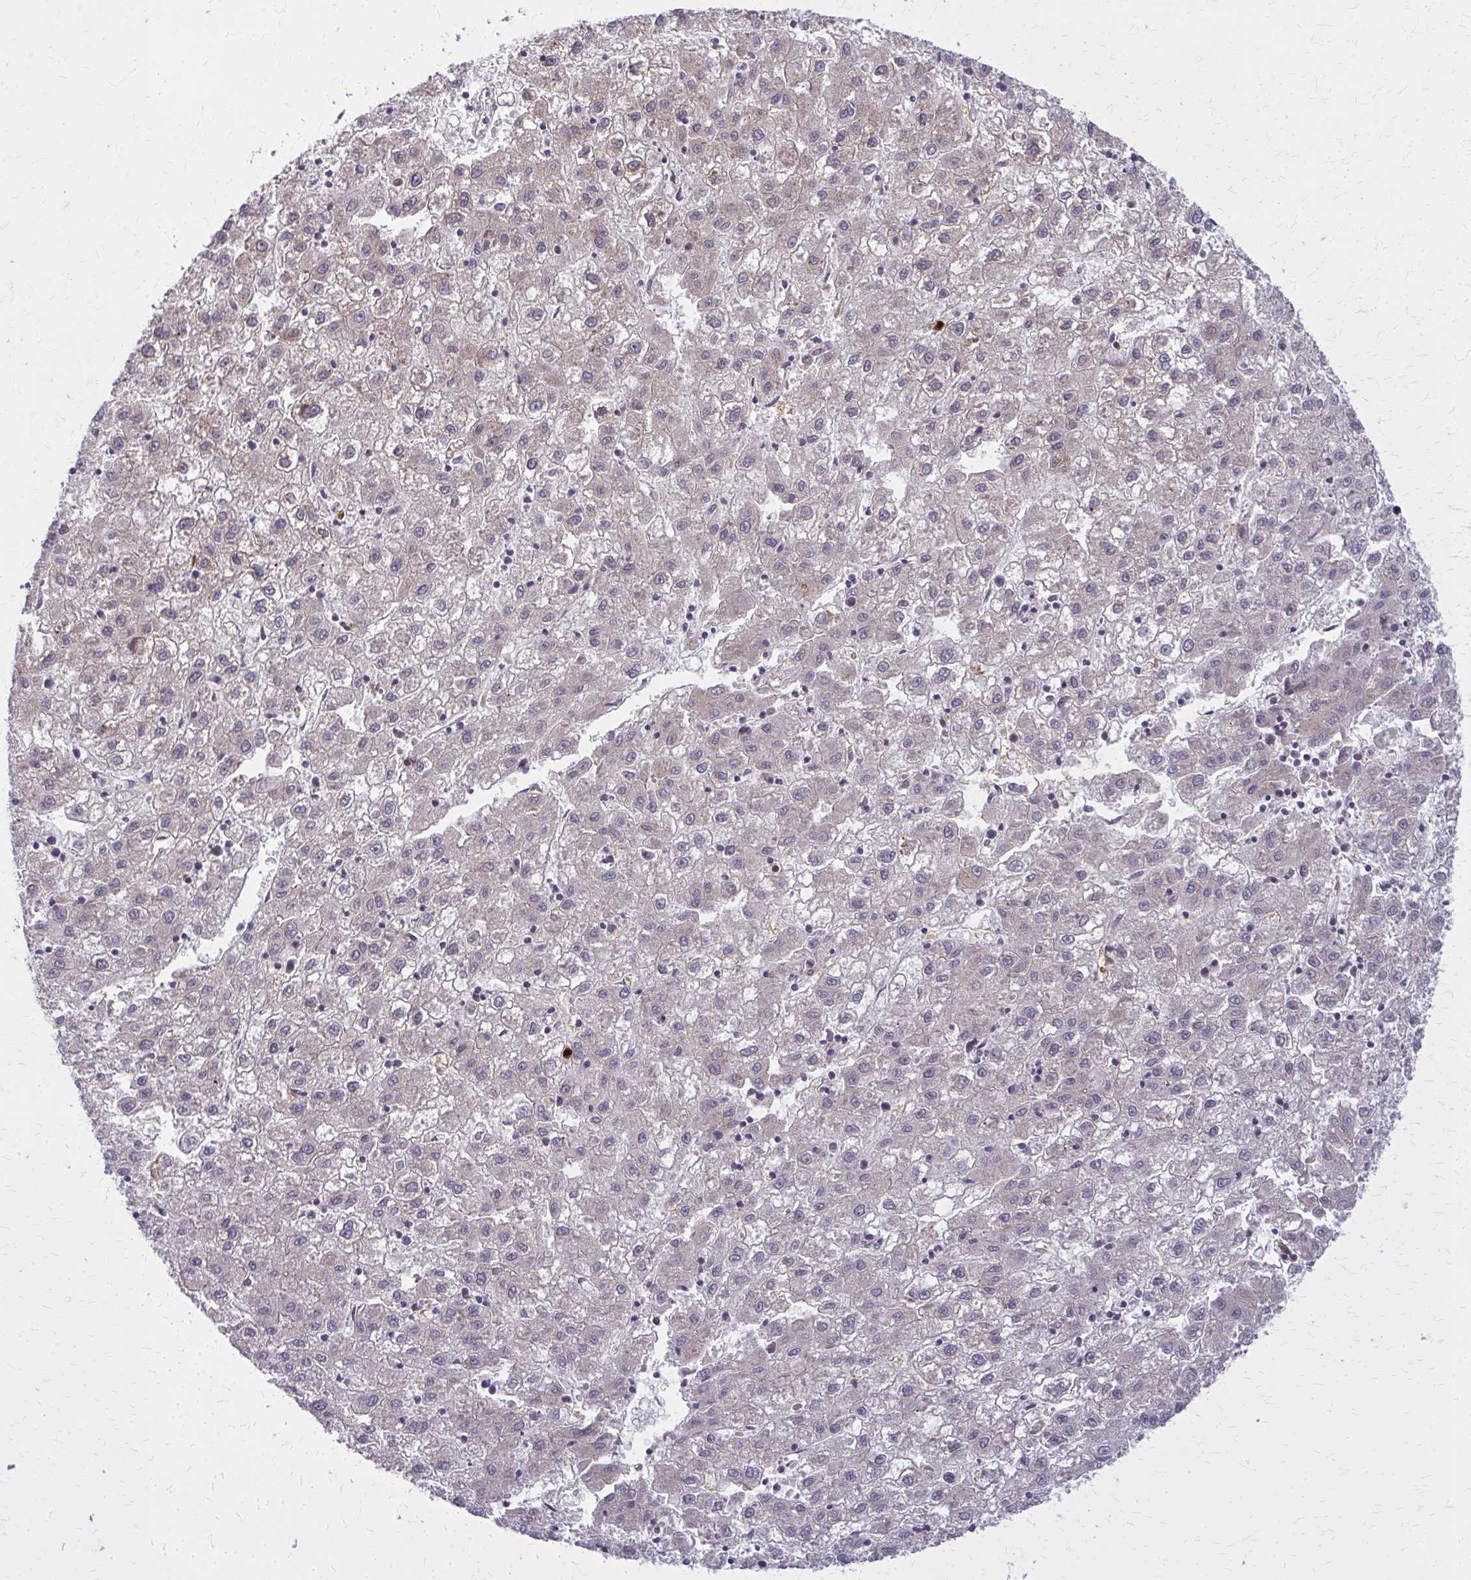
{"staining": {"intensity": "weak", "quantity": "25%-75%", "location": "cytoplasmic/membranous"}, "tissue": "liver cancer", "cell_type": "Tumor cells", "image_type": "cancer", "snomed": [{"axis": "morphology", "description": "Carcinoma, Hepatocellular, NOS"}, {"axis": "topography", "description": "Liver"}], "caption": "The image demonstrates immunohistochemical staining of hepatocellular carcinoma (liver). There is weak cytoplasmic/membranous staining is present in approximately 25%-75% of tumor cells.", "gene": "MCCC1", "patient": {"sex": "male", "age": 72}}